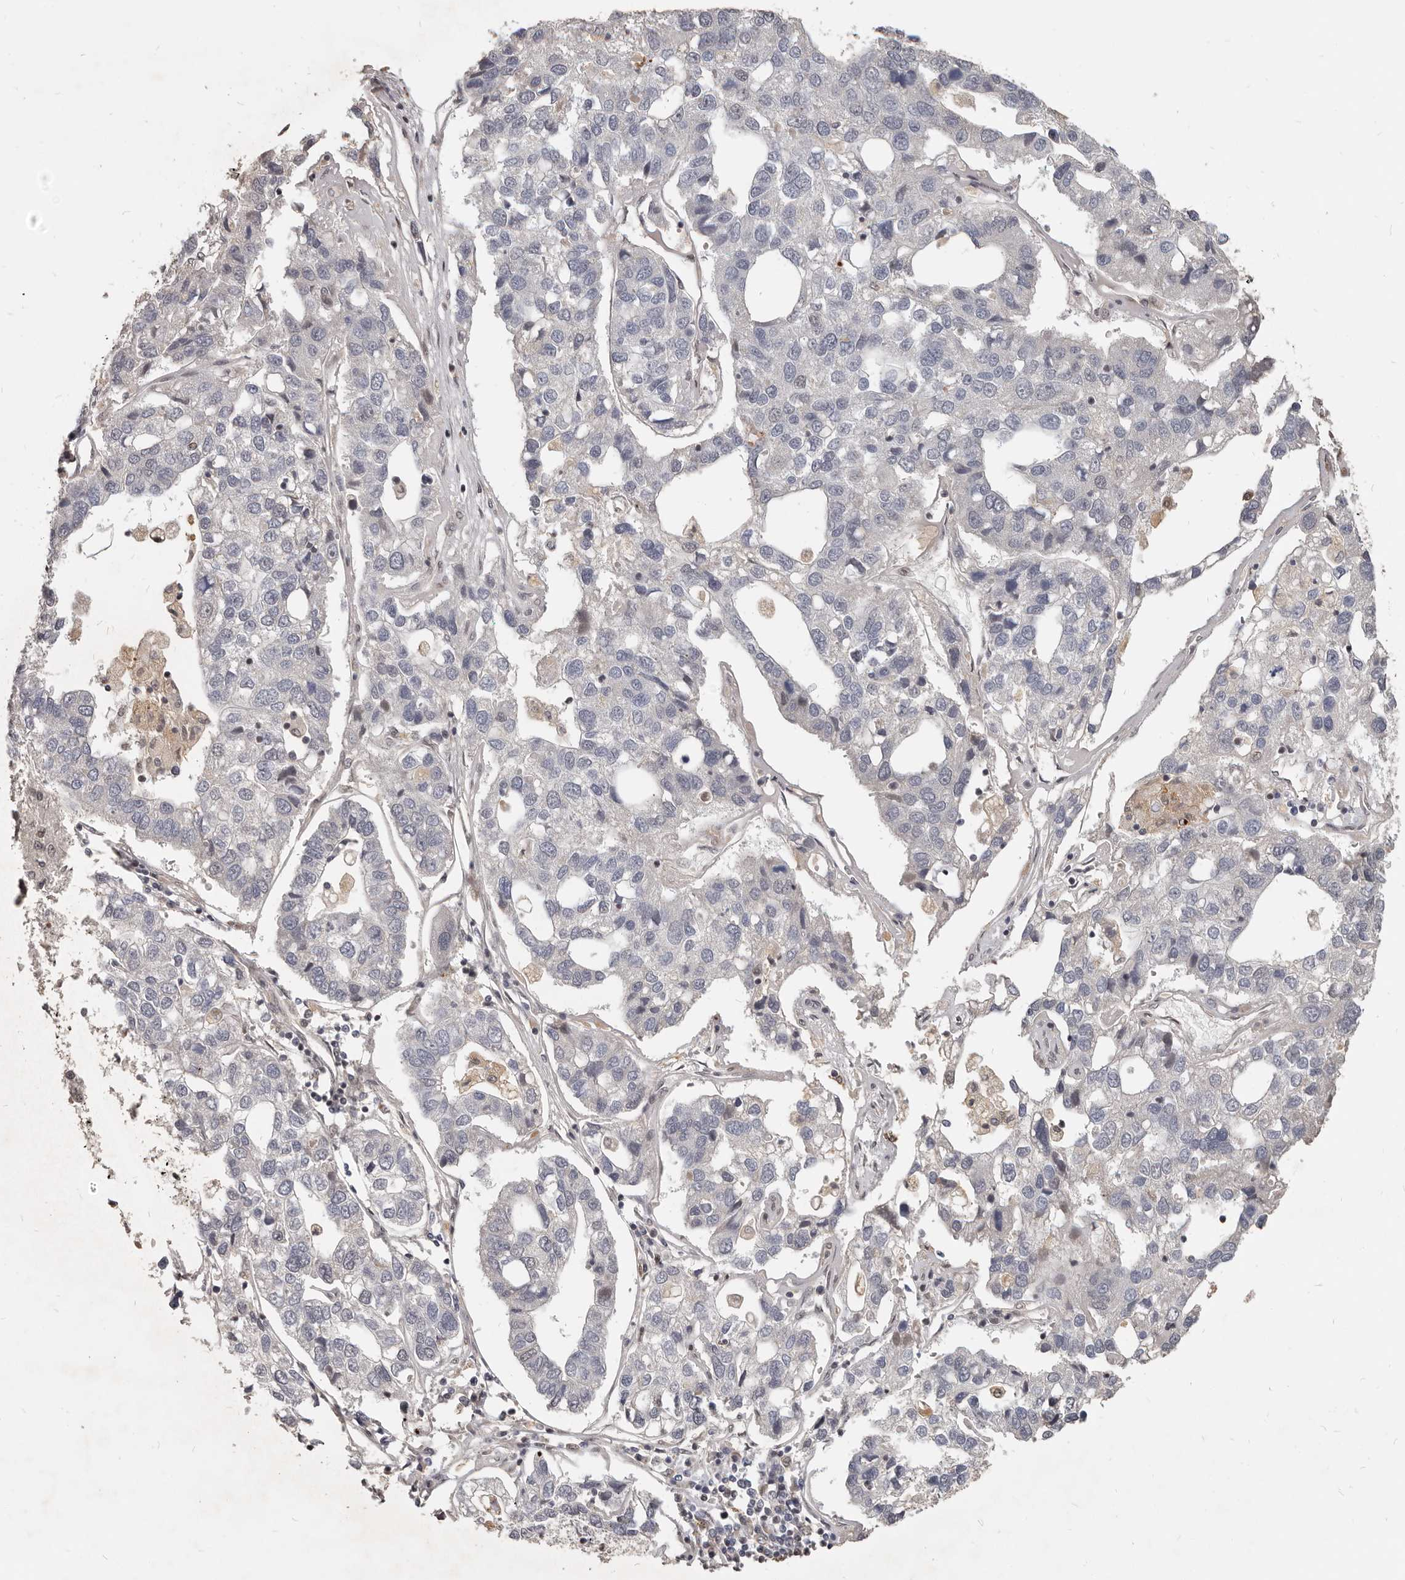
{"staining": {"intensity": "negative", "quantity": "none", "location": "none"}, "tissue": "pancreatic cancer", "cell_type": "Tumor cells", "image_type": "cancer", "snomed": [{"axis": "morphology", "description": "Adenocarcinoma, NOS"}, {"axis": "topography", "description": "Pancreas"}], "caption": "An immunohistochemistry photomicrograph of pancreatic cancer (adenocarcinoma) is shown. There is no staining in tumor cells of pancreatic cancer (adenocarcinoma). (Immunohistochemistry (ihc), brightfield microscopy, high magnification).", "gene": "ATF5", "patient": {"sex": "female", "age": 61}}